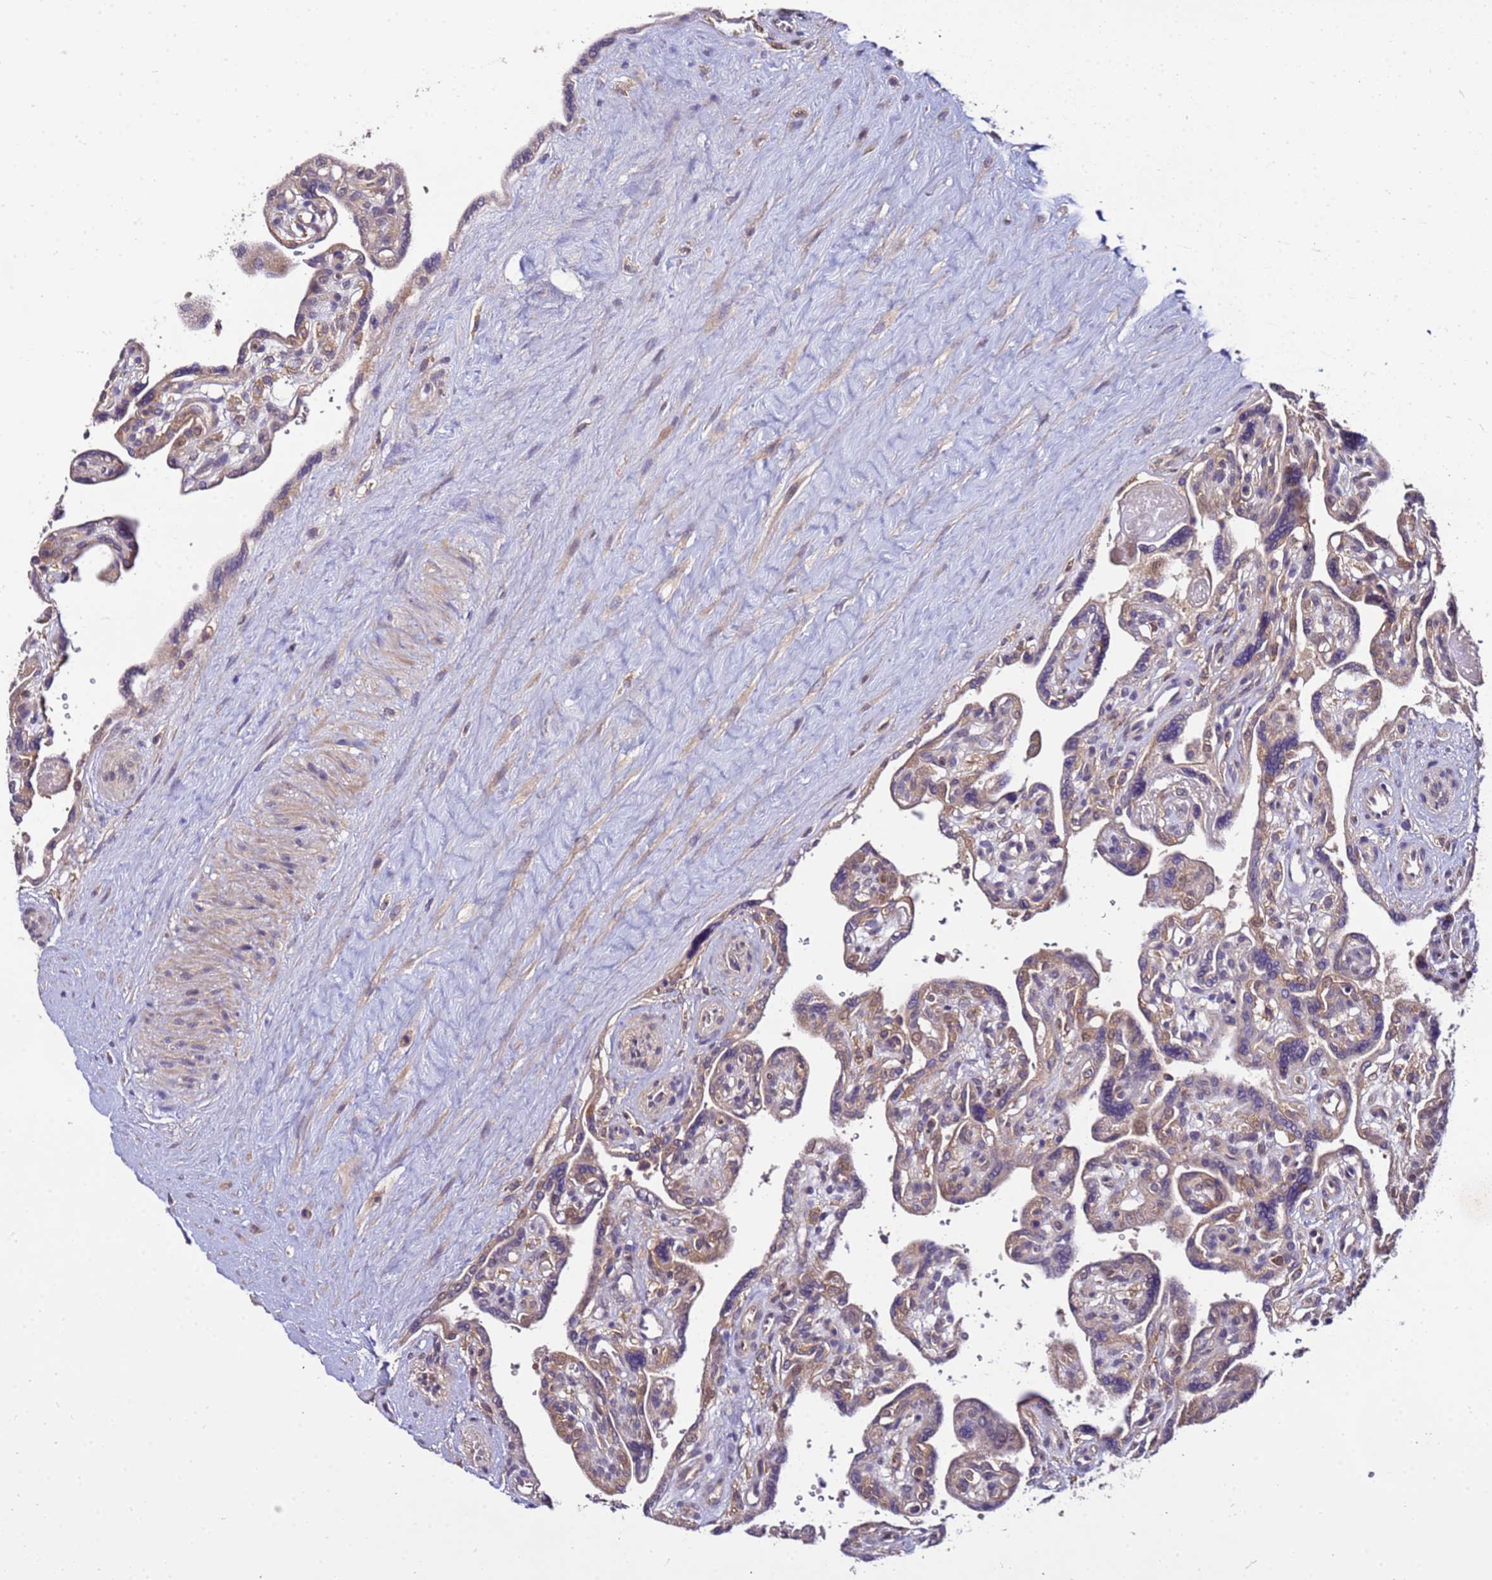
{"staining": {"intensity": "weak", "quantity": "25%-75%", "location": "cytoplasmic/membranous"}, "tissue": "placenta", "cell_type": "Trophoblastic cells", "image_type": "normal", "snomed": [{"axis": "morphology", "description": "Normal tissue, NOS"}, {"axis": "topography", "description": "Placenta"}], "caption": "Placenta stained for a protein exhibits weak cytoplasmic/membranous positivity in trophoblastic cells. (Stains: DAB (3,3'-diaminobenzidine) in brown, nuclei in blue, Microscopy: brightfield microscopy at high magnification).", "gene": "GSPT2", "patient": {"sex": "female", "age": 39}}